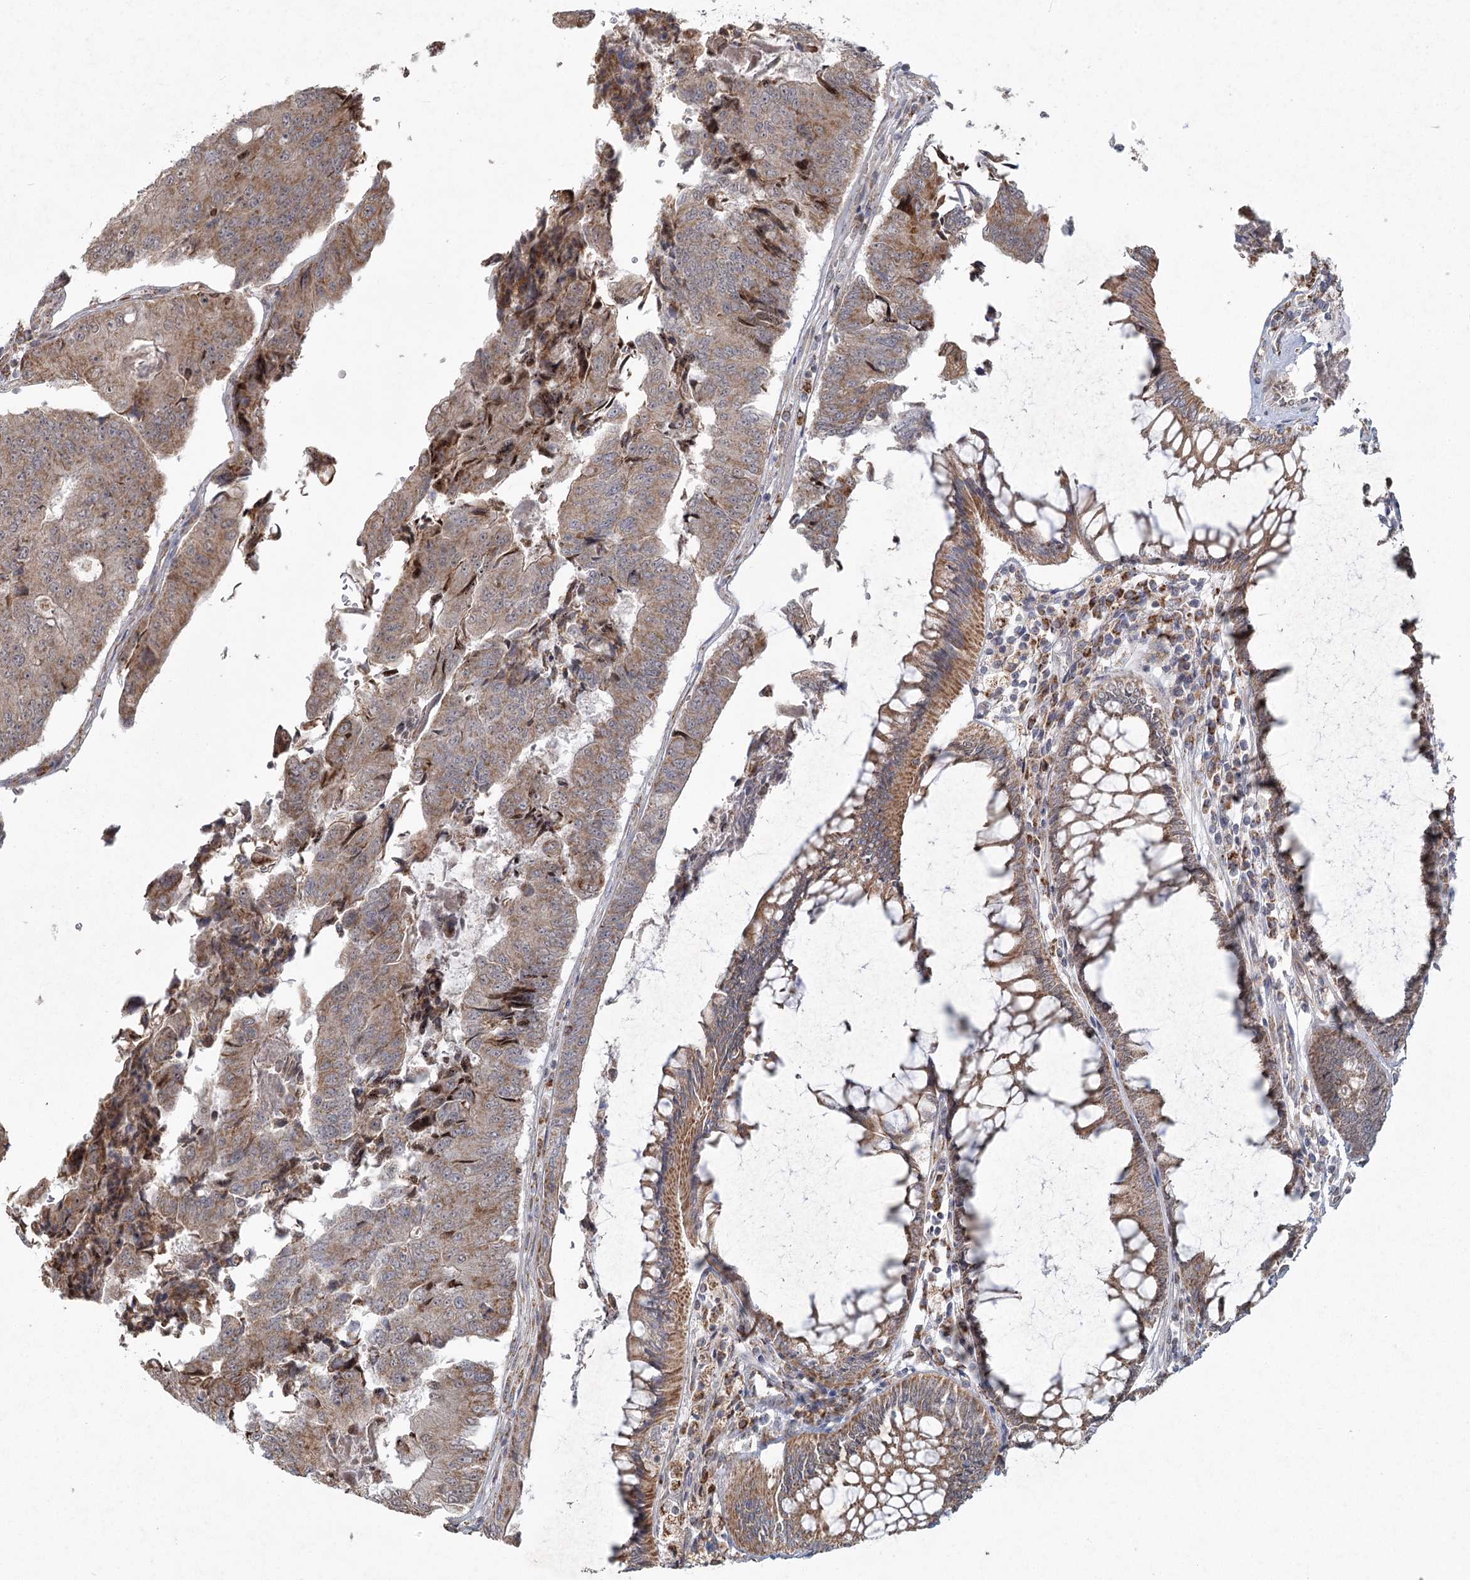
{"staining": {"intensity": "moderate", "quantity": ">75%", "location": "cytoplasmic/membranous"}, "tissue": "colorectal cancer", "cell_type": "Tumor cells", "image_type": "cancer", "snomed": [{"axis": "morphology", "description": "Adenocarcinoma, NOS"}, {"axis": "topography", "description": "Colon"}], "caption": "Tumor cells reveal moderate cytoplasmic/membranous staining in approximately >75% of cells in colorectal adenocarcinoma.", "gene": "LACTB", "patient": {"sex": "female", "age": 67}}